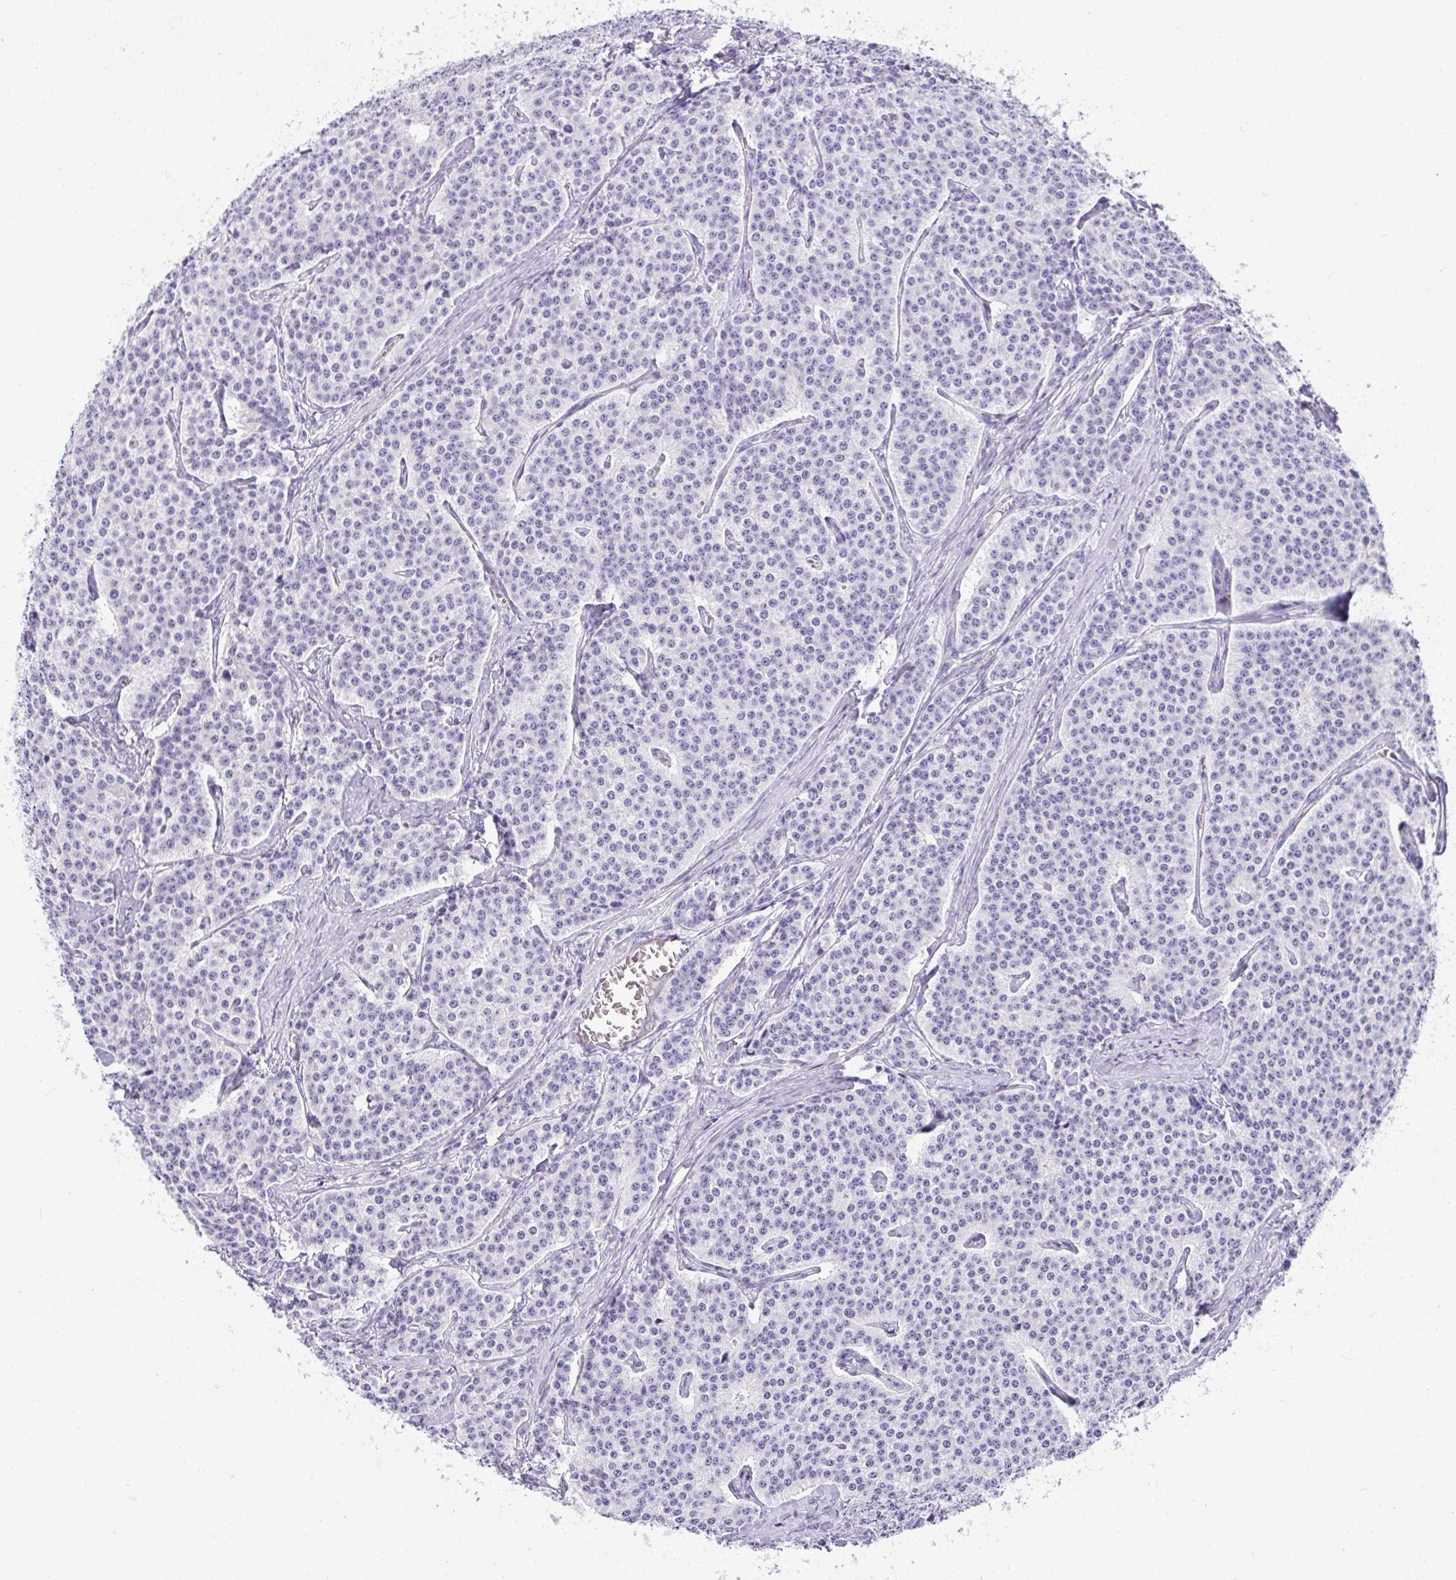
{"staining": {"intensity": "negative", "quantity": "none", "location": "none"}, "tissue": "carcinoid", "cell_type": "Tumor cells", "image_type": "cancer", "snomed": [{"axis": "morphology", "description": "Carcinoid, malignant, NOS"}, {"axis": "topography", "description": "Small intestine"}], "caption": "Tumor cells are negative for brown protein staining in carcinoid (malignant). (DAB (3,3'-diaminobenzidine) immunohistochemistry visualized using brightfield microscopy, high magnification).", "gene": "AVIL", "patient": {"sex": "female", "age": 64}}